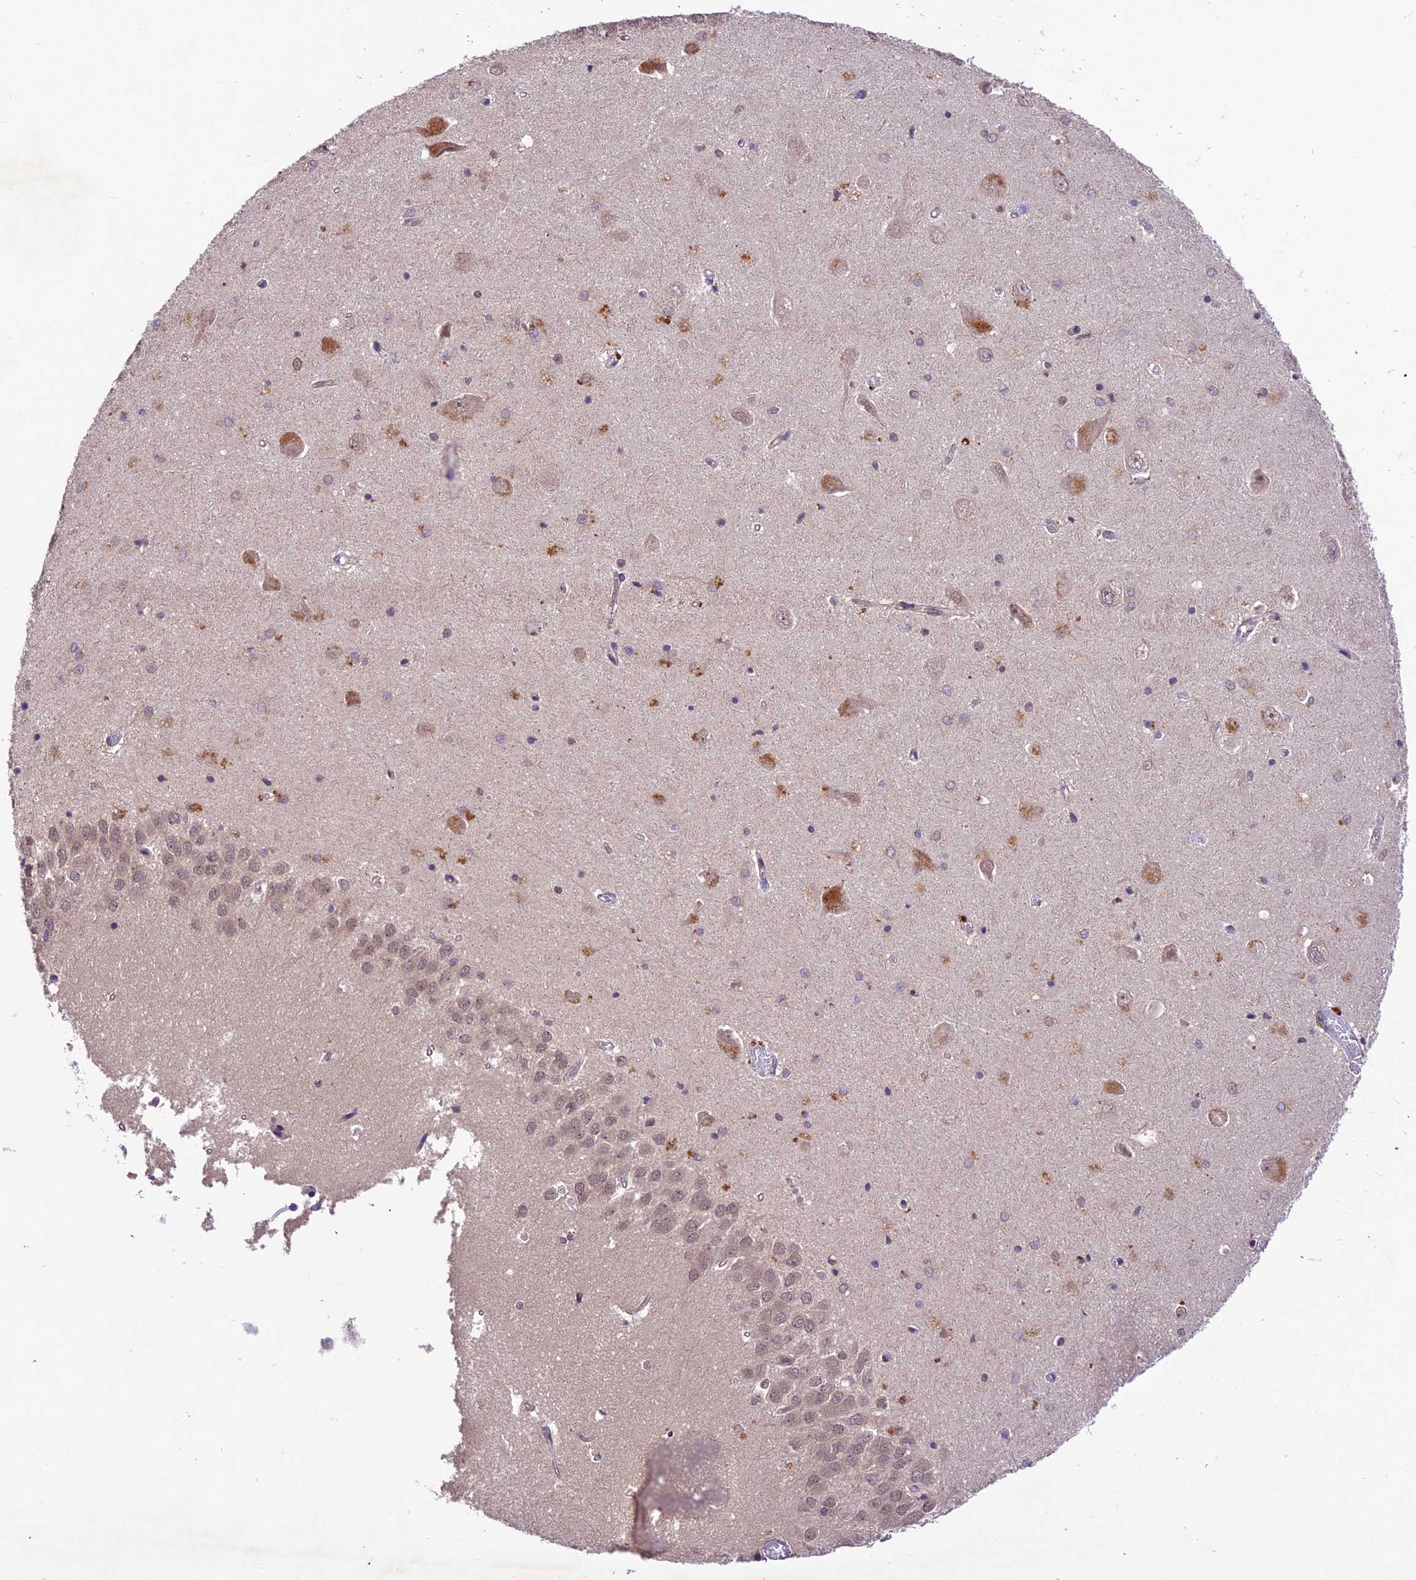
{"staining": {"intensity": "weak", "quantity": "<25%", "location": "nuclear"}, "tissue": "hippocampus", "cell_type": "Glial cells", "image_type": "normal", "snomed": [{"axis": "morphology", "description": "Normal tissue, NOS"}, {"axis": "topography", "description": "Hippocampus"}], "caption": "This micrograph is of normal hippocampus stained with immunohistochemistry to label a protein in brown with the nuclei are counter-stained blue. There is no expression in glial cells.", "gene": "ATP10A", "patient": {"sex": "male", "age": 45}}